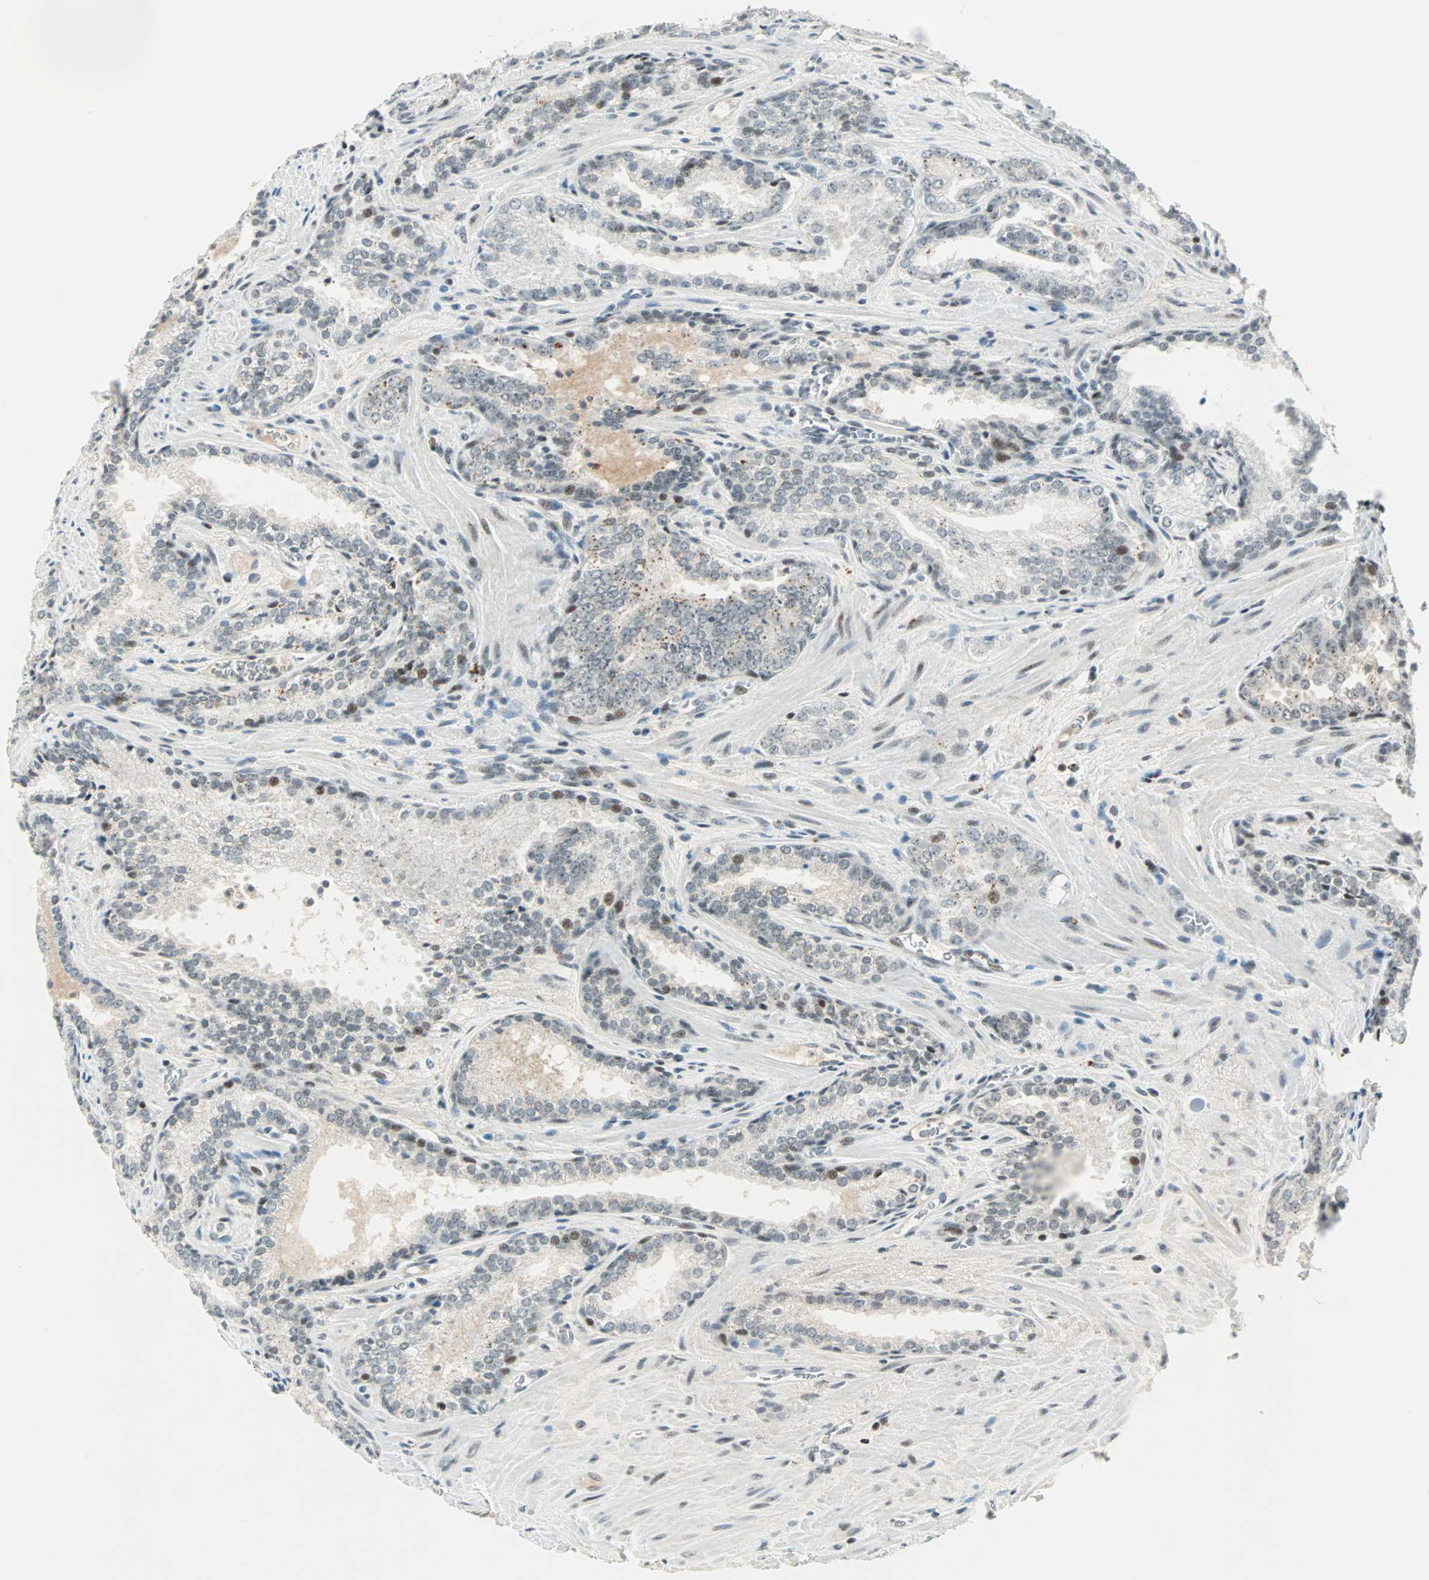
{"staining": {"intensity": "weak", "quantity": "25%-75%", "location": "nuclear"}, "tissue": "prostate cancer", "cell_type": "Tumor cells", "image_type": "cancer", "snomed": [{"axis": "morphology", "description": "Adenocarcinoma, Low grade"}, {"axis": "topography", "description": "Prostate"}], "caption": "An immunohistochemistry histopathology image of neoplastic tissue is shown. Protein staining in brown shows weak nuclear positivity in prostate adenocarcinoma (low-grade) within tumor cells. (IHC, brightfield microscopy, high magnification).", "gene": "SIN3A", "patient": {"sex": "male", "age": 60}}